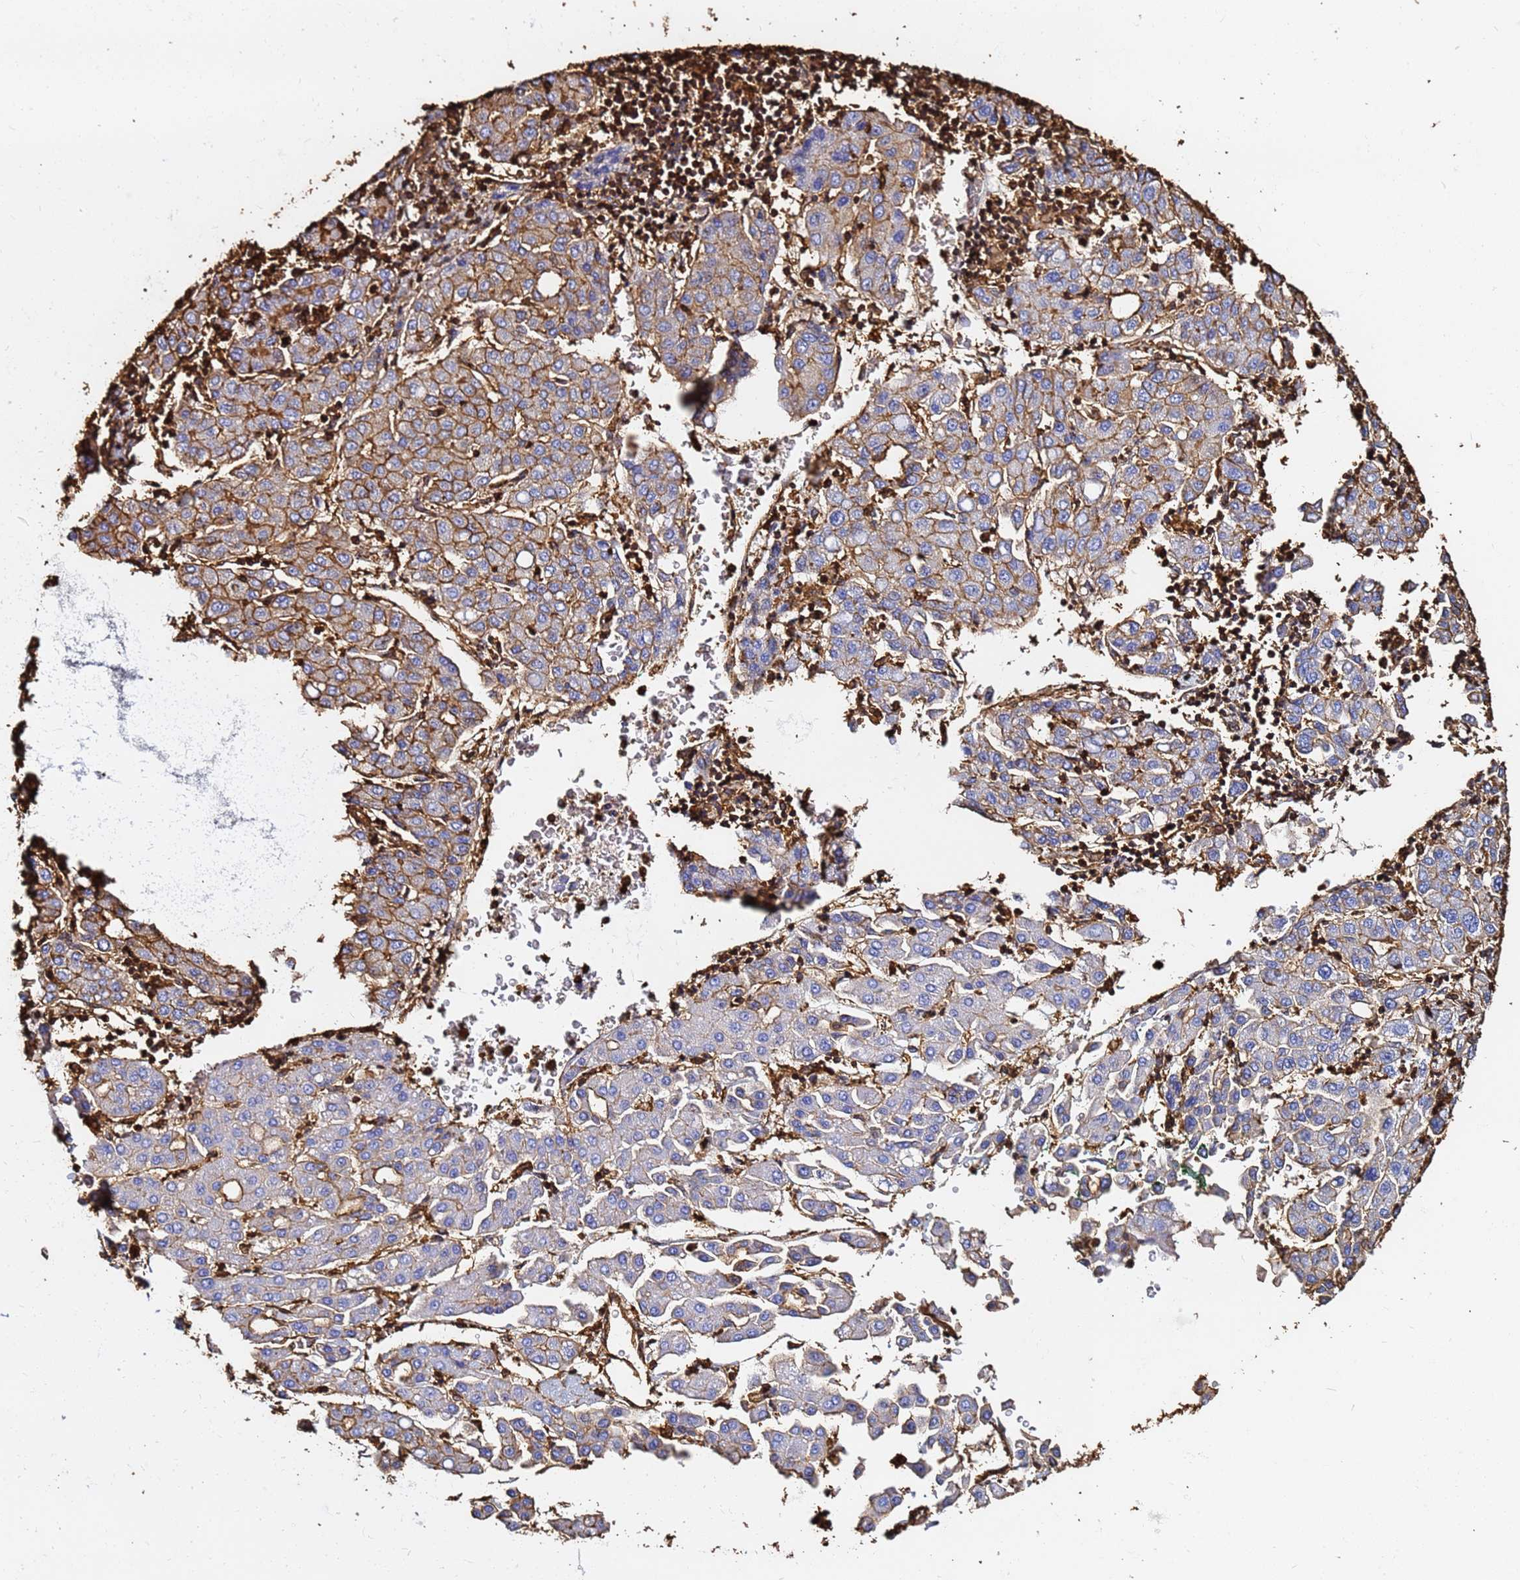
{"staining": {"intensity": "moderate", "quantity": "25%-75%", "location": "cytoplasmic/membranous"}, "tissue": "liver cancer", "cell_type": "Tumor cells", "image_type": "cancer", "snomed": [{"axis": "morphology", "description": "Carcinoma, Hepatocellular, NOS"}, {"axis": "topography", "description": "Liver"}], "caption": "This is a micrograph of IHC staining of liver cancer, which shows moderate staining in the cytoplasmic/membranous of tumor cells.", "gene": "ACTB", "patient": {"sex": "male", "age": 65}}